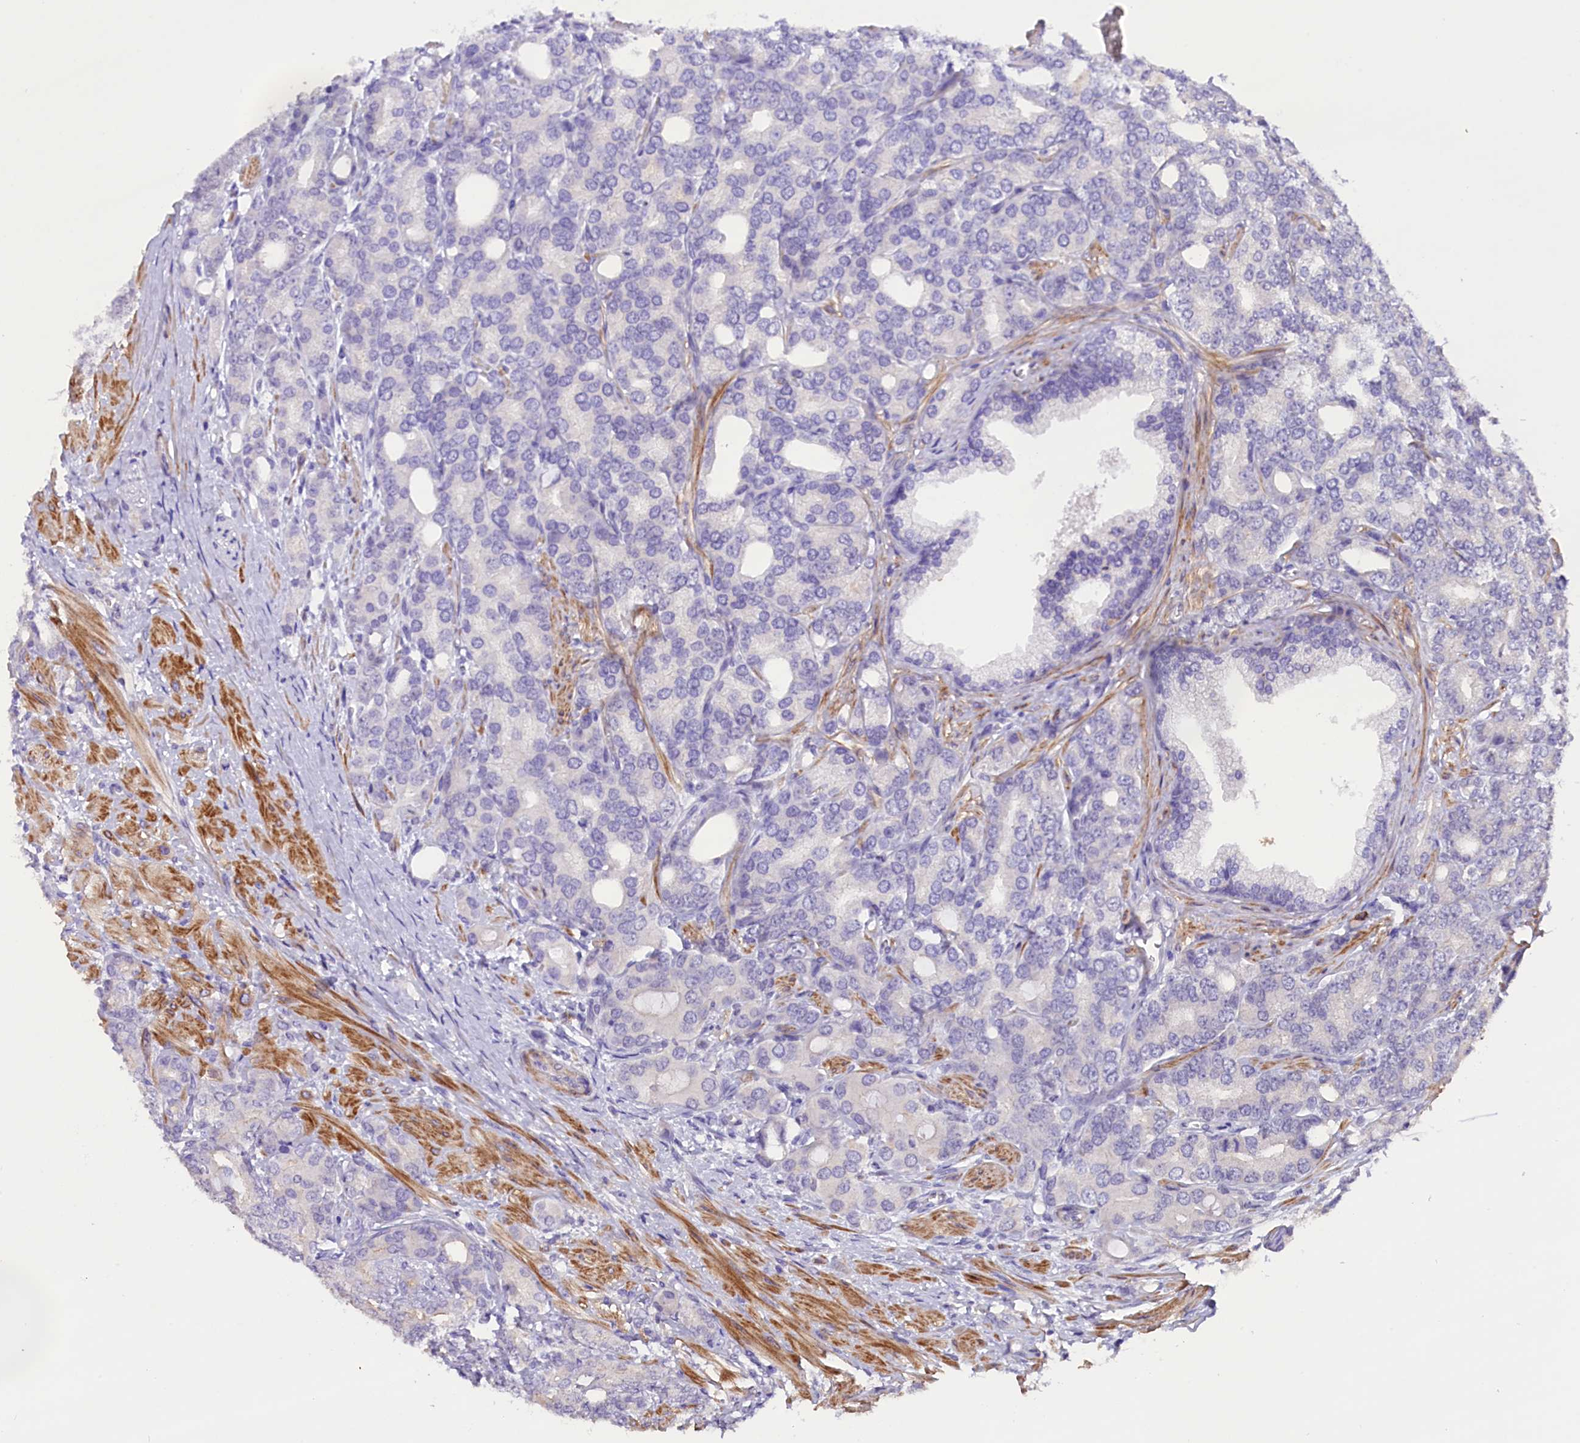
{"staining": {"intensity": "negative", "quantity": "none", "location": "none"}, "tissue": "prostate cancer", "cell_type": "Tumor cells", "image_type": "cancer", "snomed": [{"axis": "morphology", "description": "Adenocarcinoma, High grade"}, {"axis": "topography", "description": "Prostate"}], "caption": "The micrograph demonstrates no significant expression in tumor cells of high-grade adenocarcinoma (prostate).", "gene": "MEX3B", "patient": {"sex": "male", "age": 62}}